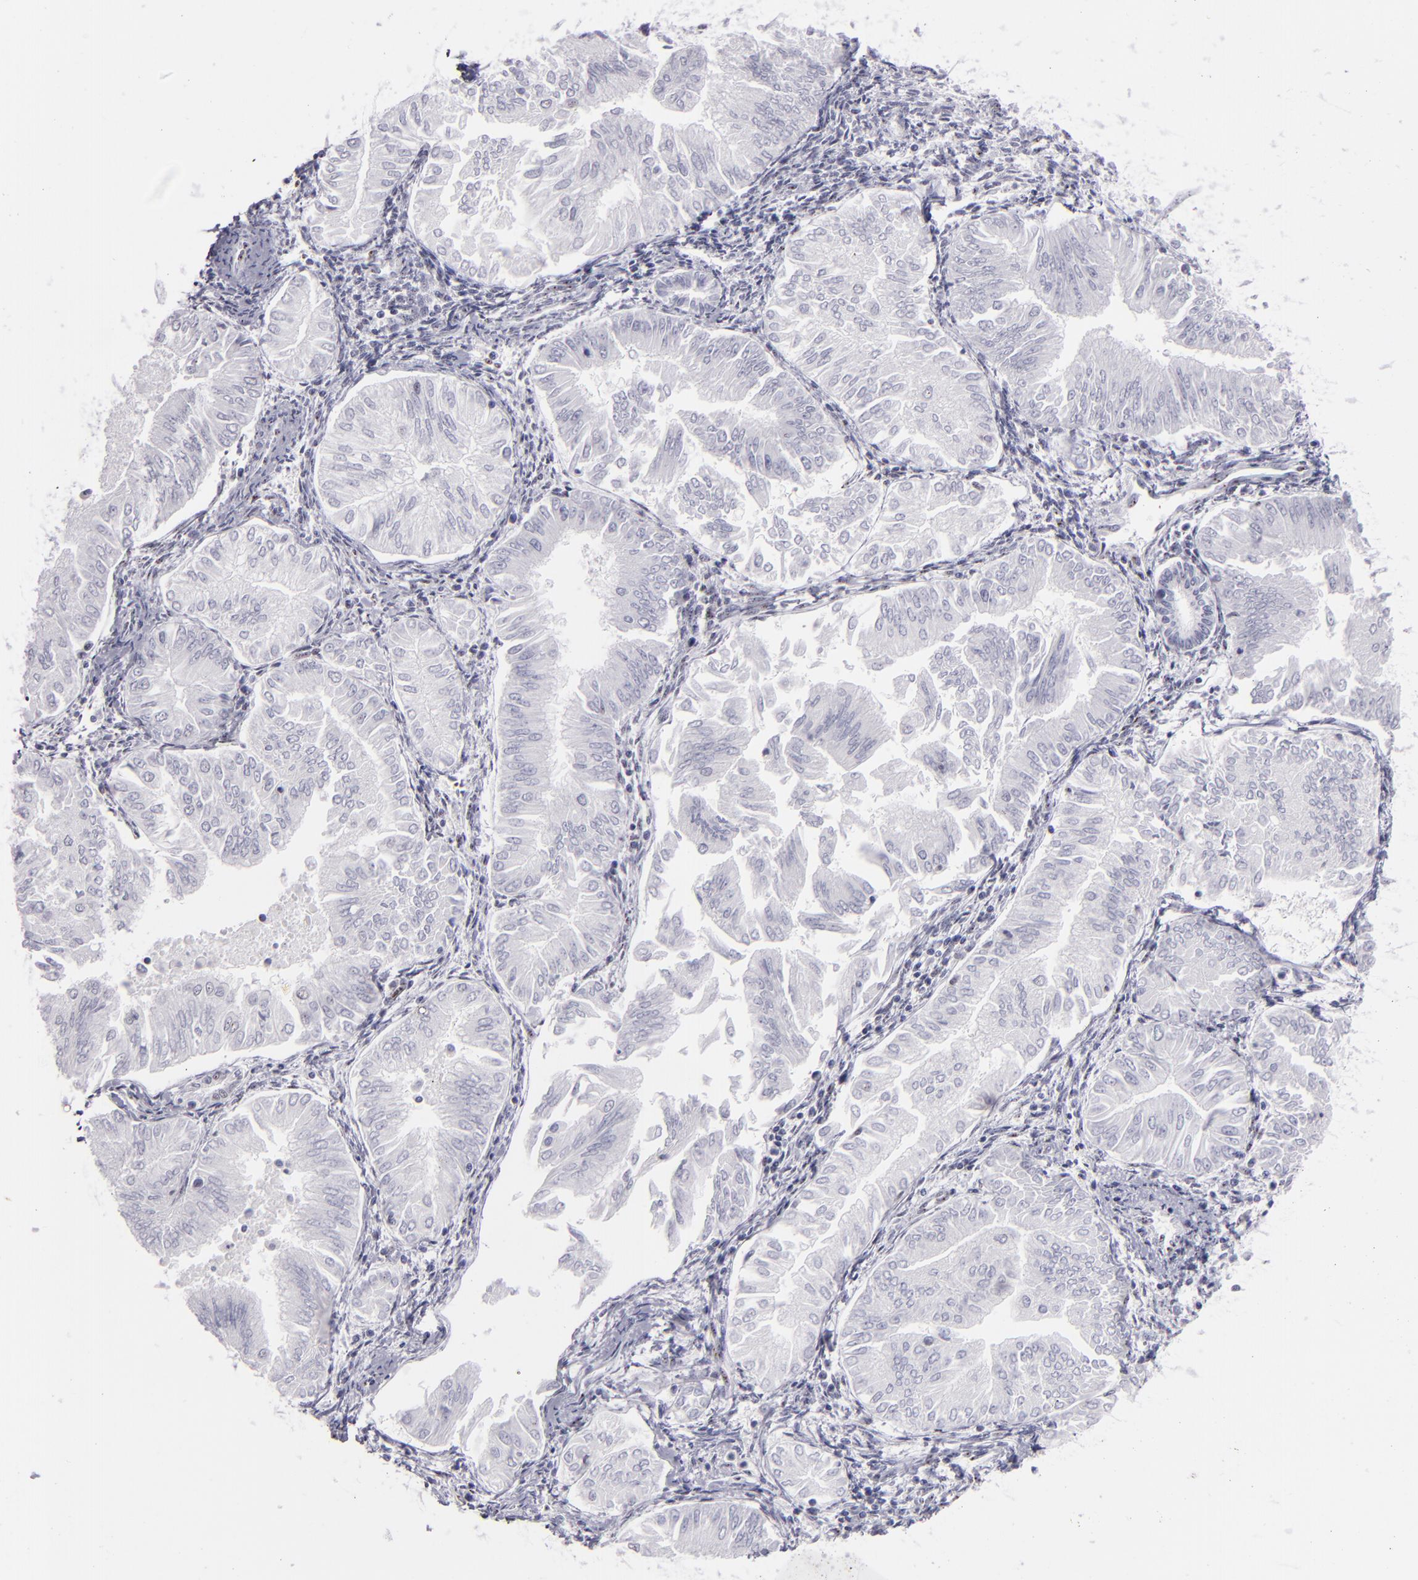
{"staining": {"intensity": "negative", "quantity": "none", "location": "none"}, "tissue": "endometrial cancer", "cell_type": "Tumor cells", "image_type": "cancer", "snomed": [{"axis": "morphology", "description": "Adenocarcinoma, NOS"}, {"axis": "topography", "description": "Endometrium"}], "caption": "Immunohistochemistry (IHC) of endometrial cancer (adenocarcinoma) demonstrates no expression in tumor cells.", "gene": "TOP3A", "patient": {"sex": "female", "age": 53}}